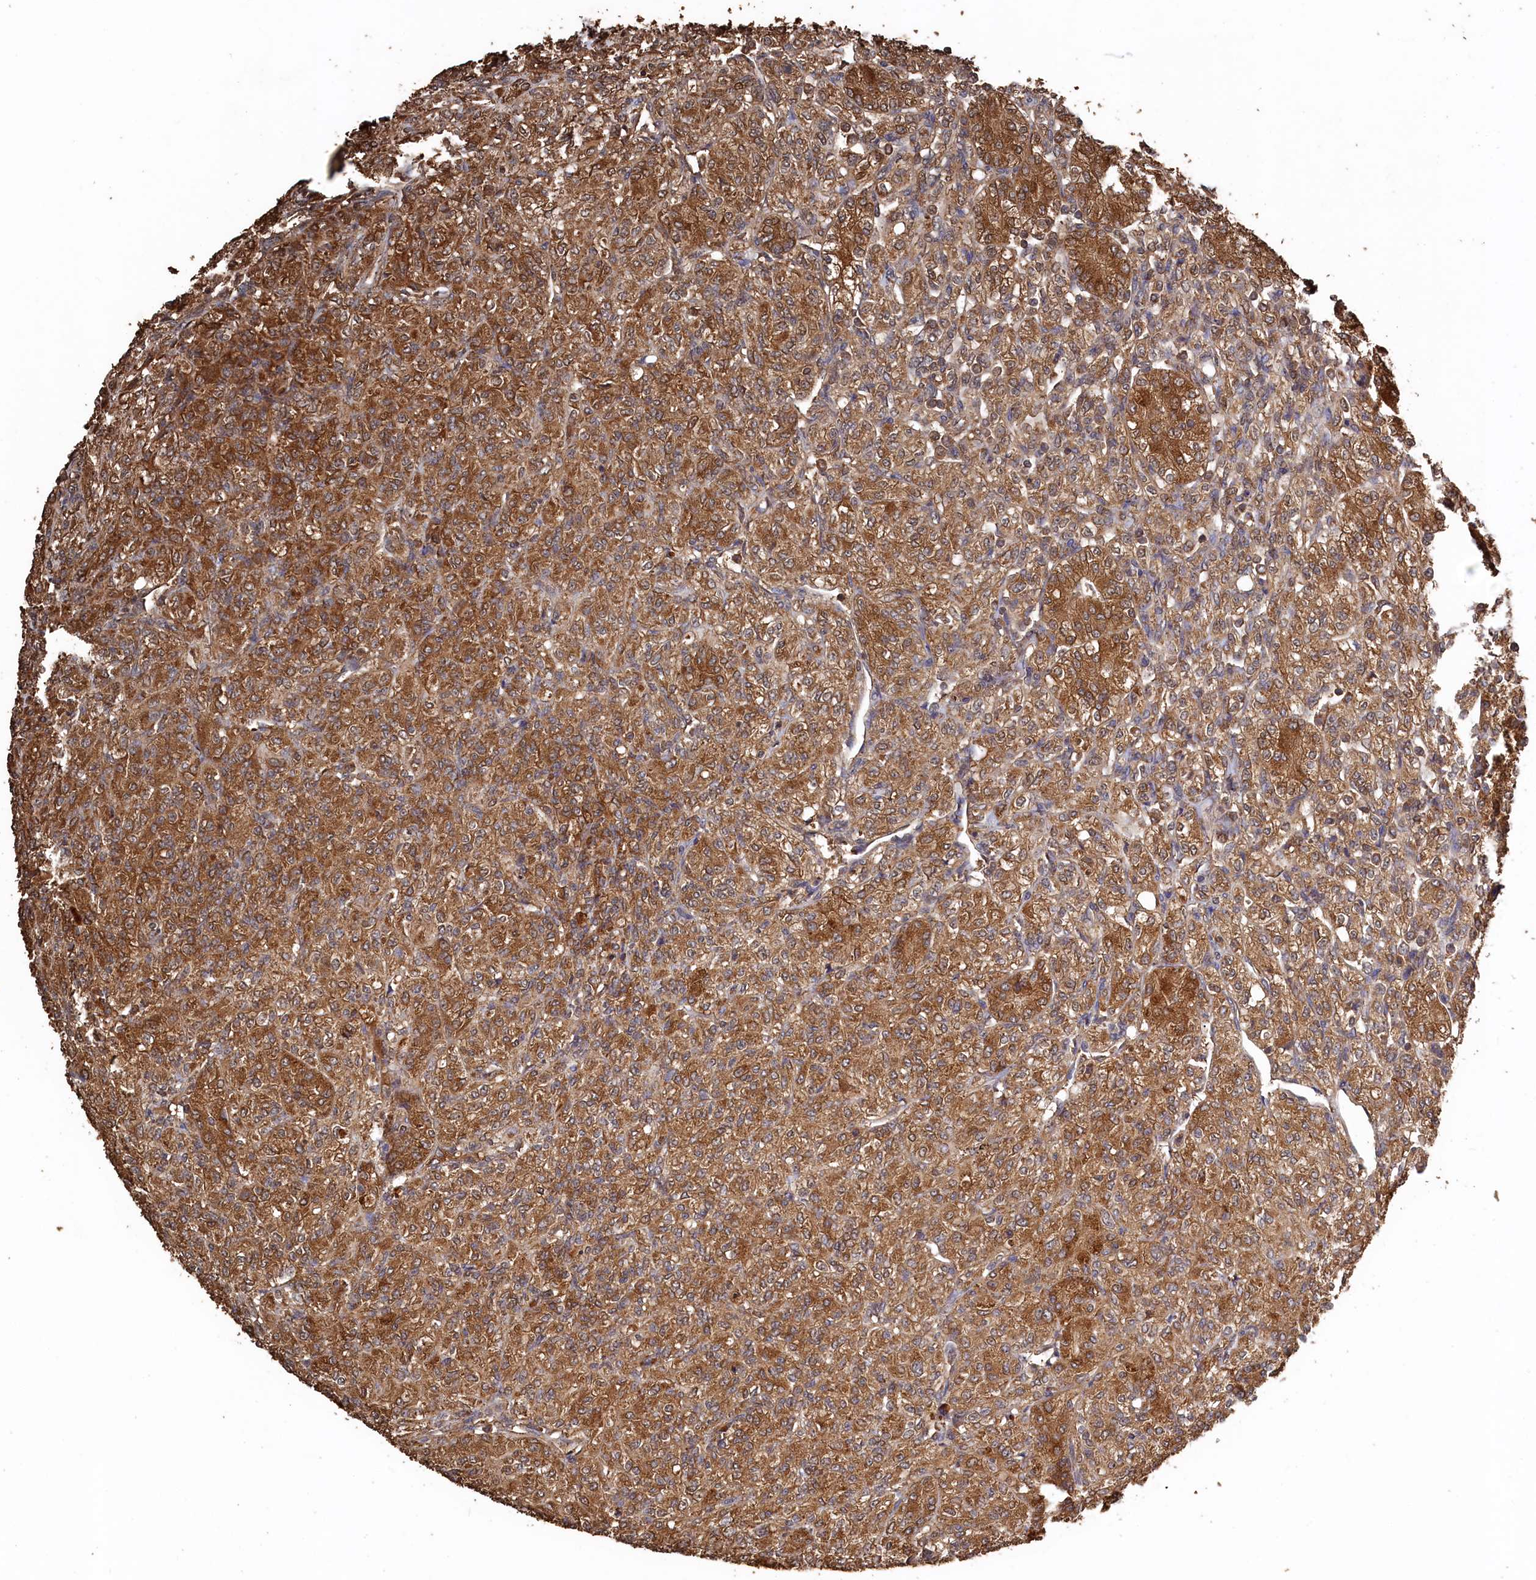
{"staining": {"intensity": "moderate", "quantity": ">75%", "location": "cytoplasmic/membranous"}, "tissue": "renal cancer", "cell_type": "Tumor cells", "image_type": "cancer", "snomed": [{"axis": "morphology", "description": "Adenocarcinoma, NOS"}, {"axis": "topography", "description": "Kidney"}], "caption": "This is an image of IHC staining of adenocarcinoma (renal), which shows moderate staining in the cytoplasmic/membranous of tumor cells.", "gene": "SNX33", "patient": {"sex": "male", "age": 77}}